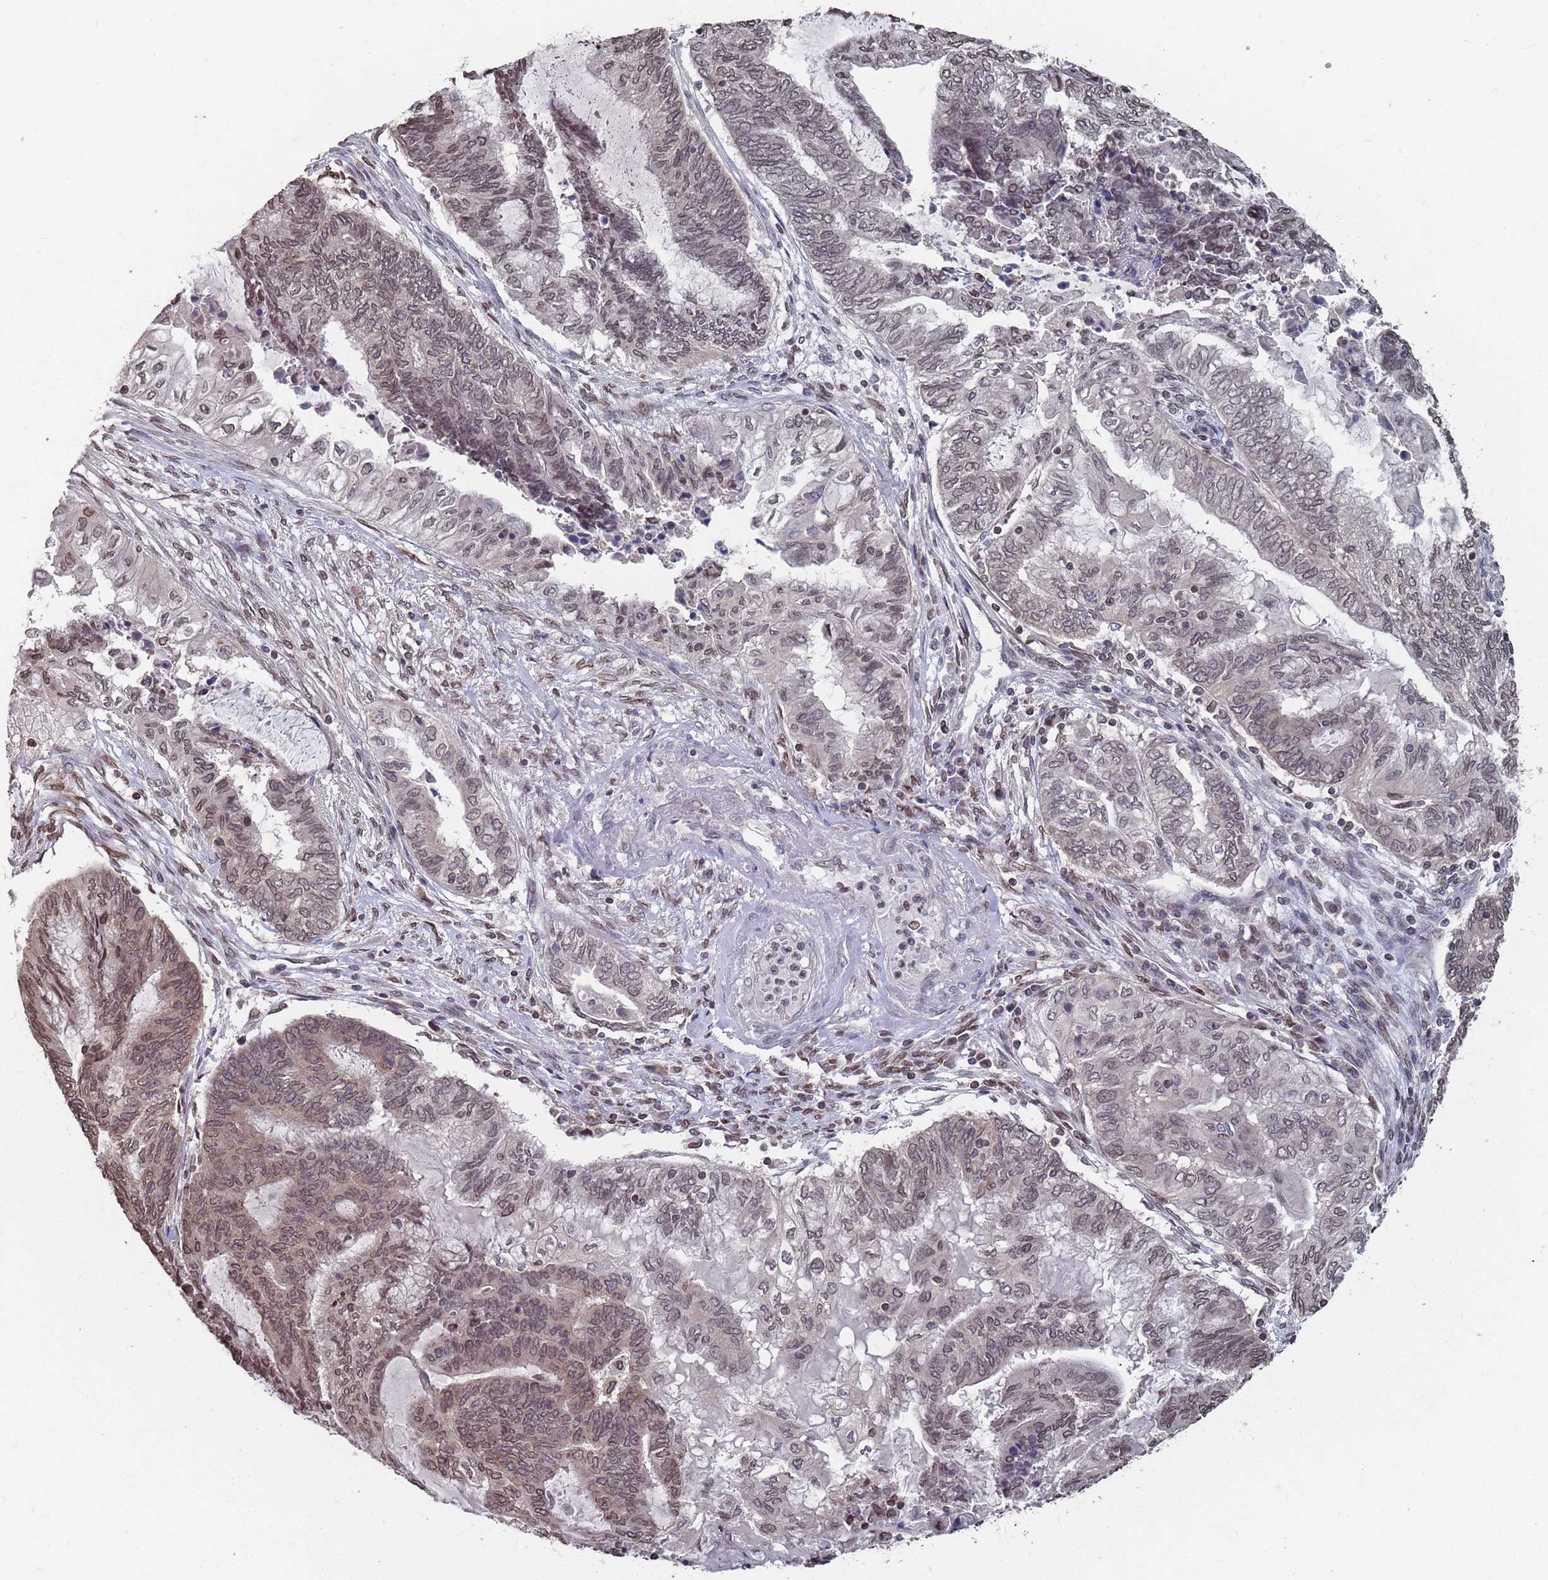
{"staining": {"intensity": "moderate", "quantity": ">75%", "location": "cytoplasmic/membranous,nuclear"}, "tissue": "endometrial cancer", "cell_type": "Tumor cells", "image_type": "cancer", "snomed": [{"axis": "morphology", "description": "Adenocarcinoma, NOS"}, {"axis": "topography", "description": "Uterus"}, {"axis": "topography", "description": "Endometrium"}], "caption": "Endometrial cancer tissue exhibits moderate cytoplasmic/membranous and nuclear expression in approximately >75% of tumor cells", "gene": "SDHAF3", "patient": {"sex": "female", "age": 70}}